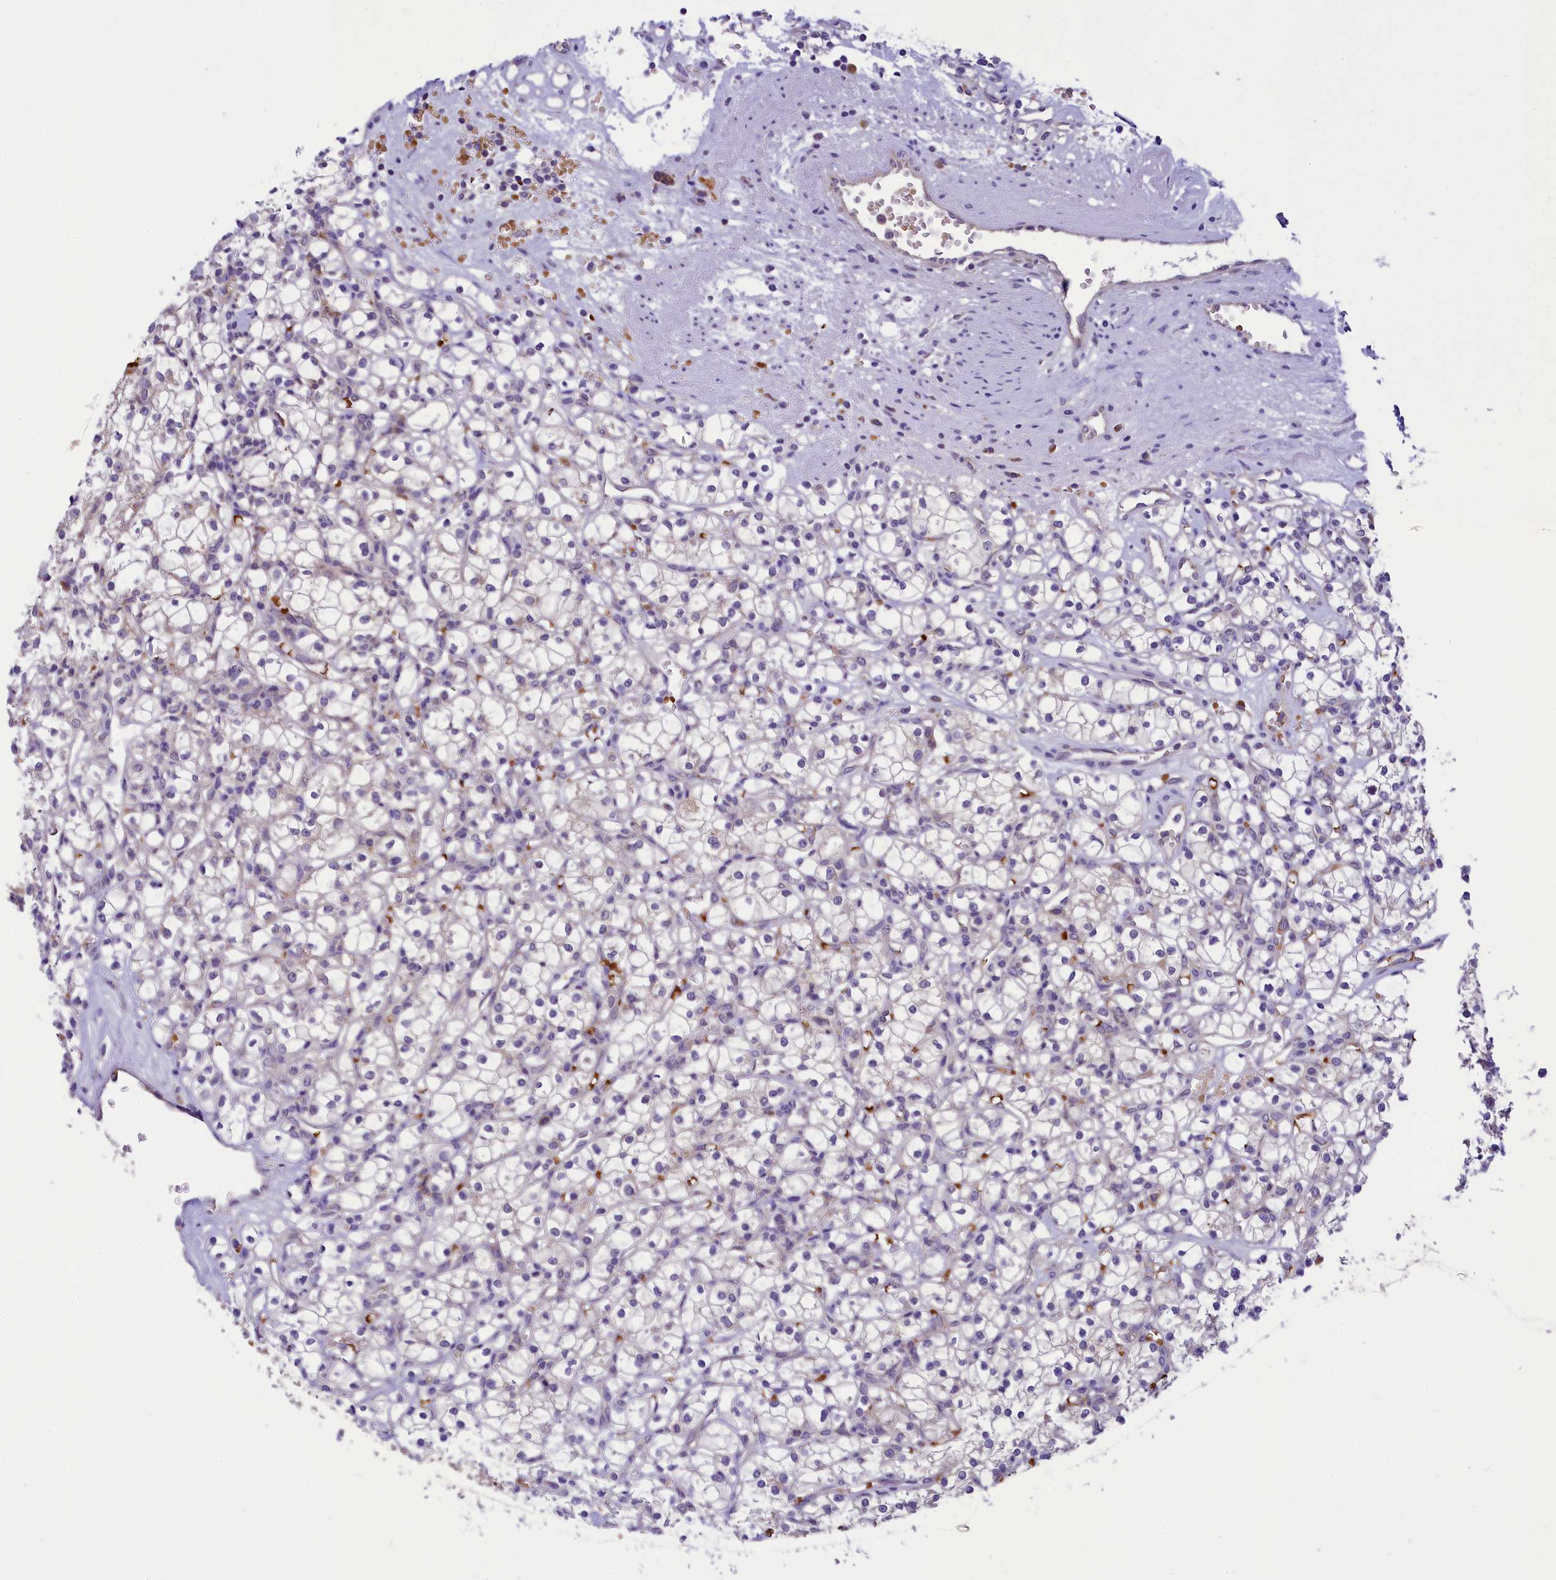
{"staining": {"intensity": "weak", "quantity": "<25%", "location": "cytoplasmic/membranous"}, "tissue": "renal cancer", "cell_type": "Tumor cells", "image_type": "cancer", "snomed": [{"axis": "morphology", "description": "Adenocarcinoma, NOS"}, {"axis": "topography", "description": "Kidney"}], "caption": "Tumor cells show no significant expression in adenocarcinoma (renal). (DAB IHC visualized using brightfield microscopy, high magnification).", "gene": "LARP4", "patient": {"sex": "female", "age": 59}}